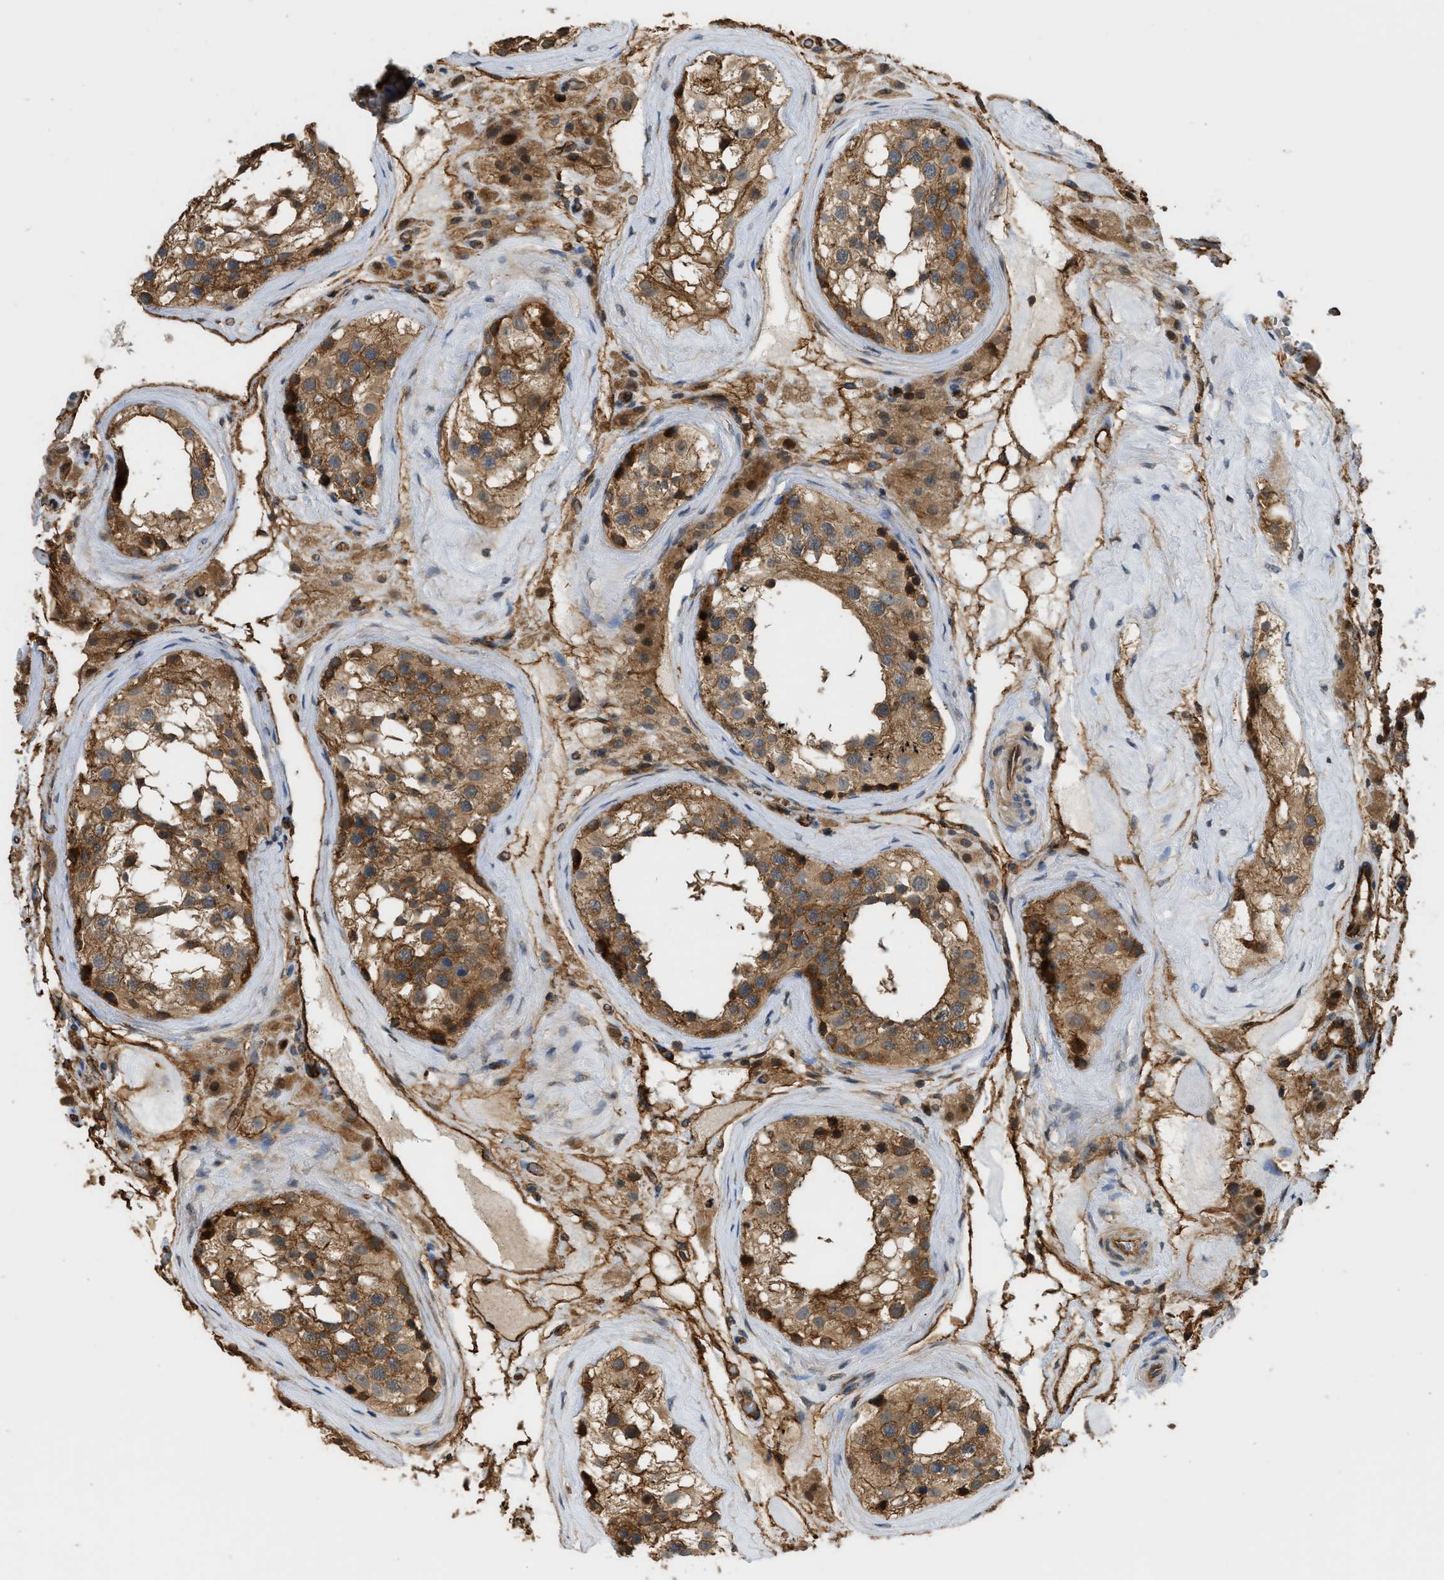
{"staining": {"intensity": "moderate", "quantity": ">75%", "location": "cytoplasmic/membranous"}, "tissue": "testis", "cell_type": "Cells in seminiferous ducts", "image_type": "normal", "snomed": [{"axis": "morphology", "description": "Normal tissue, NOS"}, {"axis": "morphology", "description": "Seminoma, NOS"}, {"axis": "topography", "description": "Testis"}], "caption": "Immunohistochemistry (IHC) of benign human testis exhibits medium levels of moderate cytoplasmic/membranous staining in approximately >75% of cells in seminiferous ducts.", "gene": "DDHD2", "patient": {"sex": "male", "age": 71}}